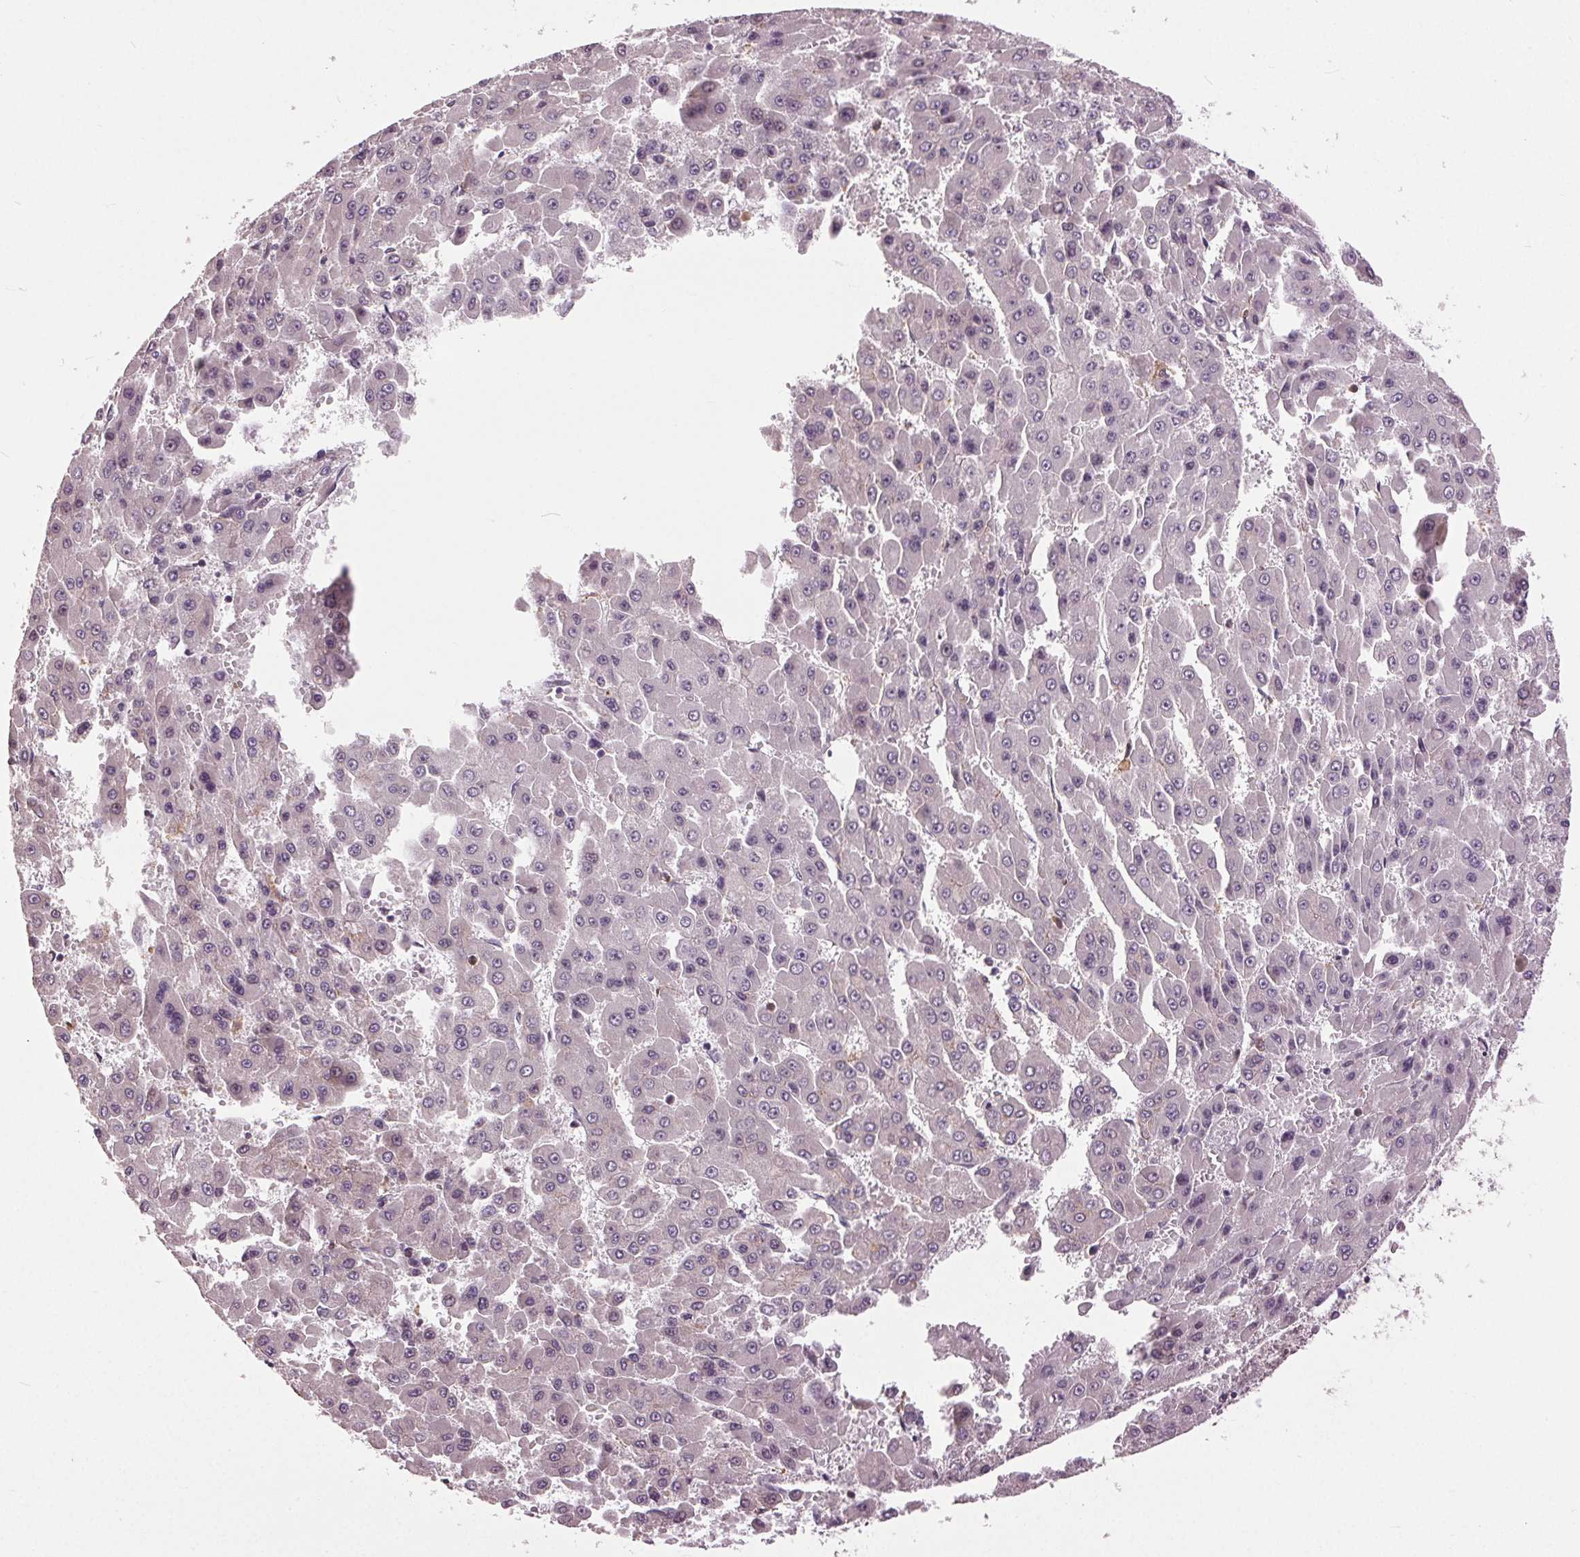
{"staining": {"intensity": "negative", "quantity": "none", "location": "none"}, "tissue": "liver cancer", "cell_type": "Tumor cells", "image_type": "cancer", "snomed": [{"axis": "morphology", "description": "Carcinoma, Hepatocellular, NOS"}, {"axis": "topography", "description": "Liver"}], "caption": "Immunohistochemical staining of hepatocellular carcinoma (liver) displays no significant staining in tumor cells.", "gene": "BSDC1", "patient": {"sex": "male", "age": 78}}